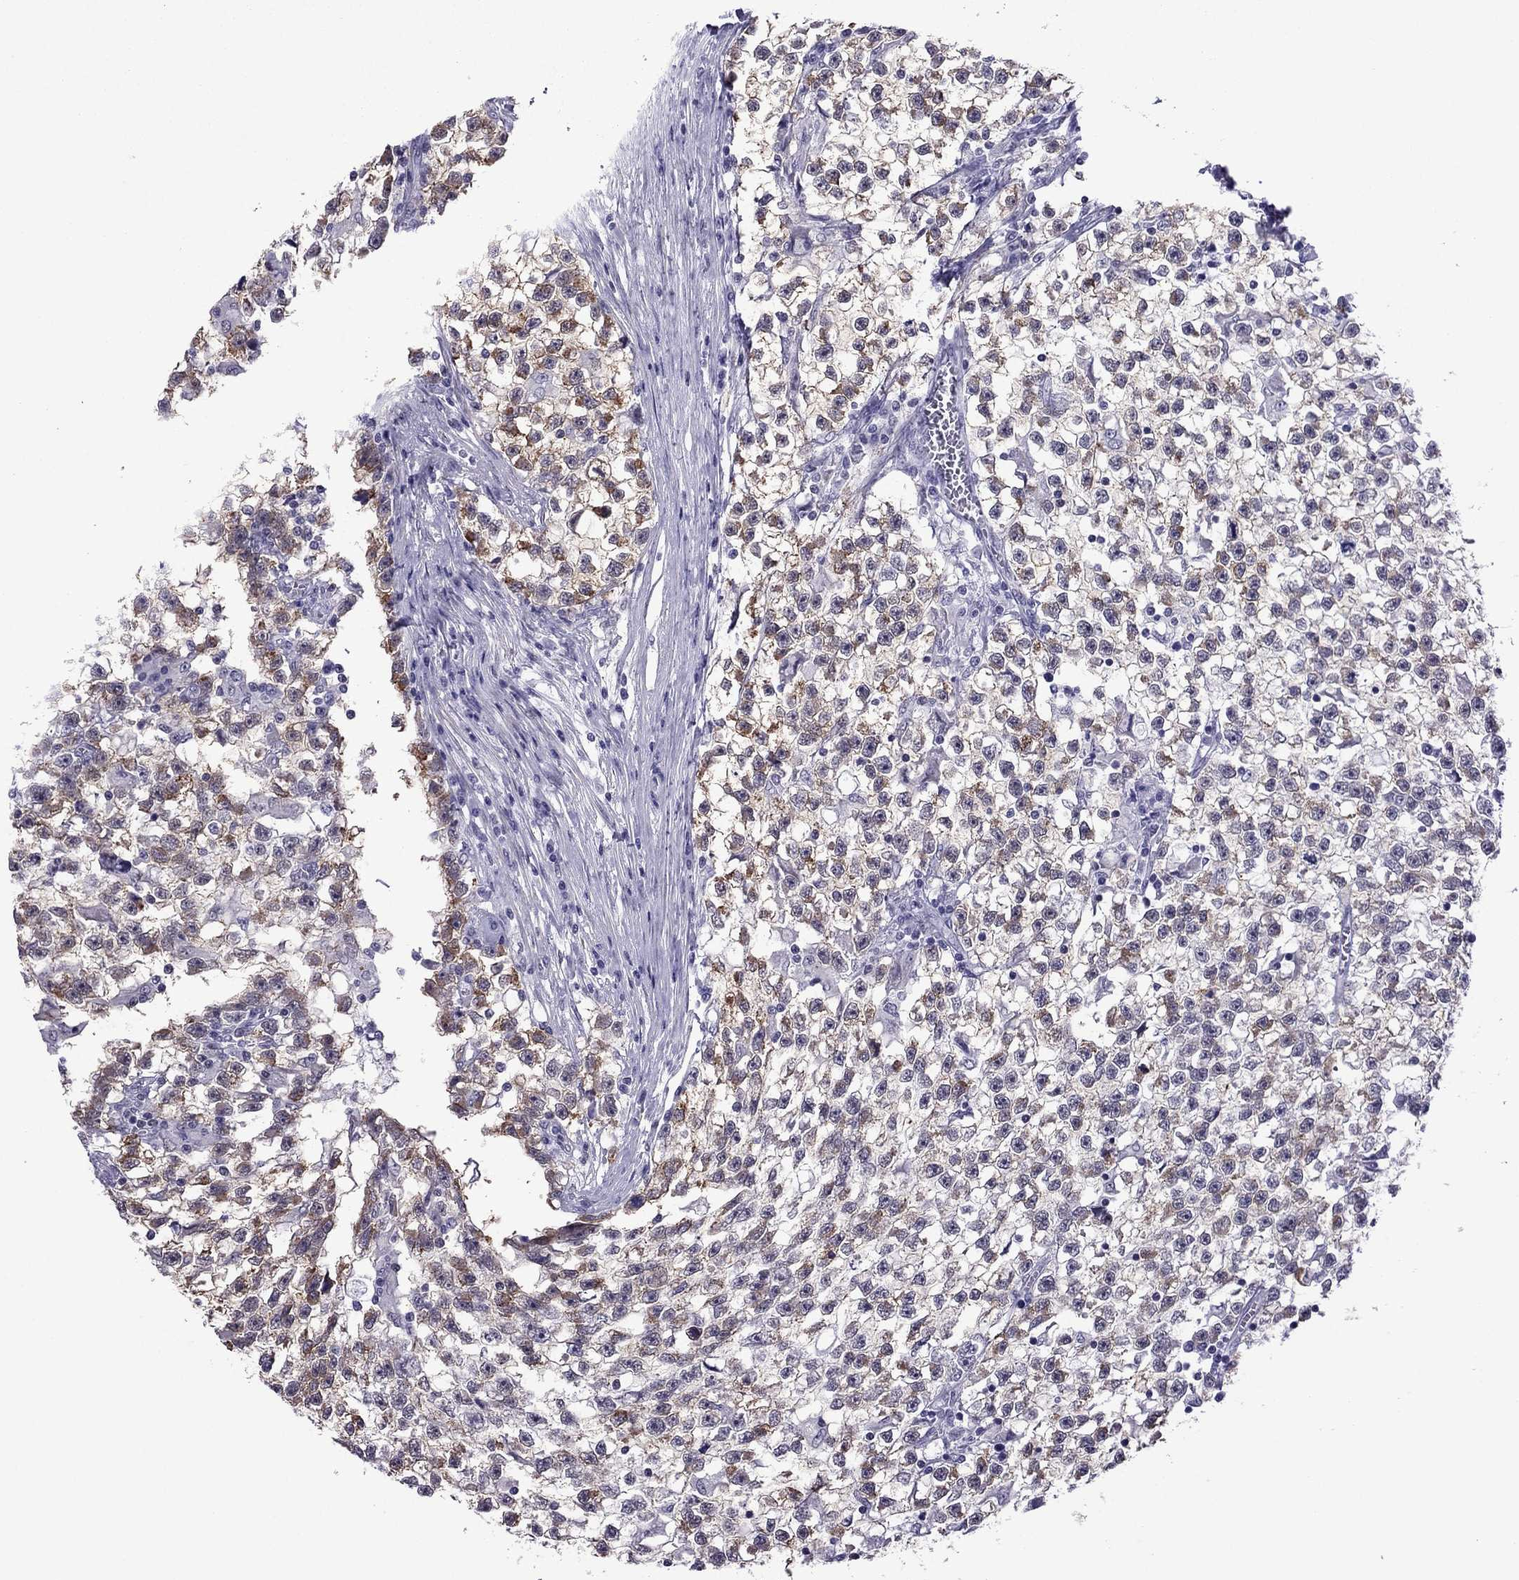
{"staining": {"intensity": "moderate", "quantity": "25%-75%", "location": "cytoplasmic/membranous"}, "tissue": "testis cancer", "cell_type": "Tumor cells", "image_type": "cancer", "snomed": [{"axis": "morphology", "description": "Seminoma, NOS"}, {"axis": "topography", "description": "Testis"}], "caption": "Testis seminoma stained with DAB immunohistochemistry shows medium levels of moderate cytoplasmic/membranous positivity in about 25%-75% of tumor cells. (IHC, brightfield microscopy, high magnification).", "gene": "ZNF646", "patient": {"sex": "male", "age": 31}}